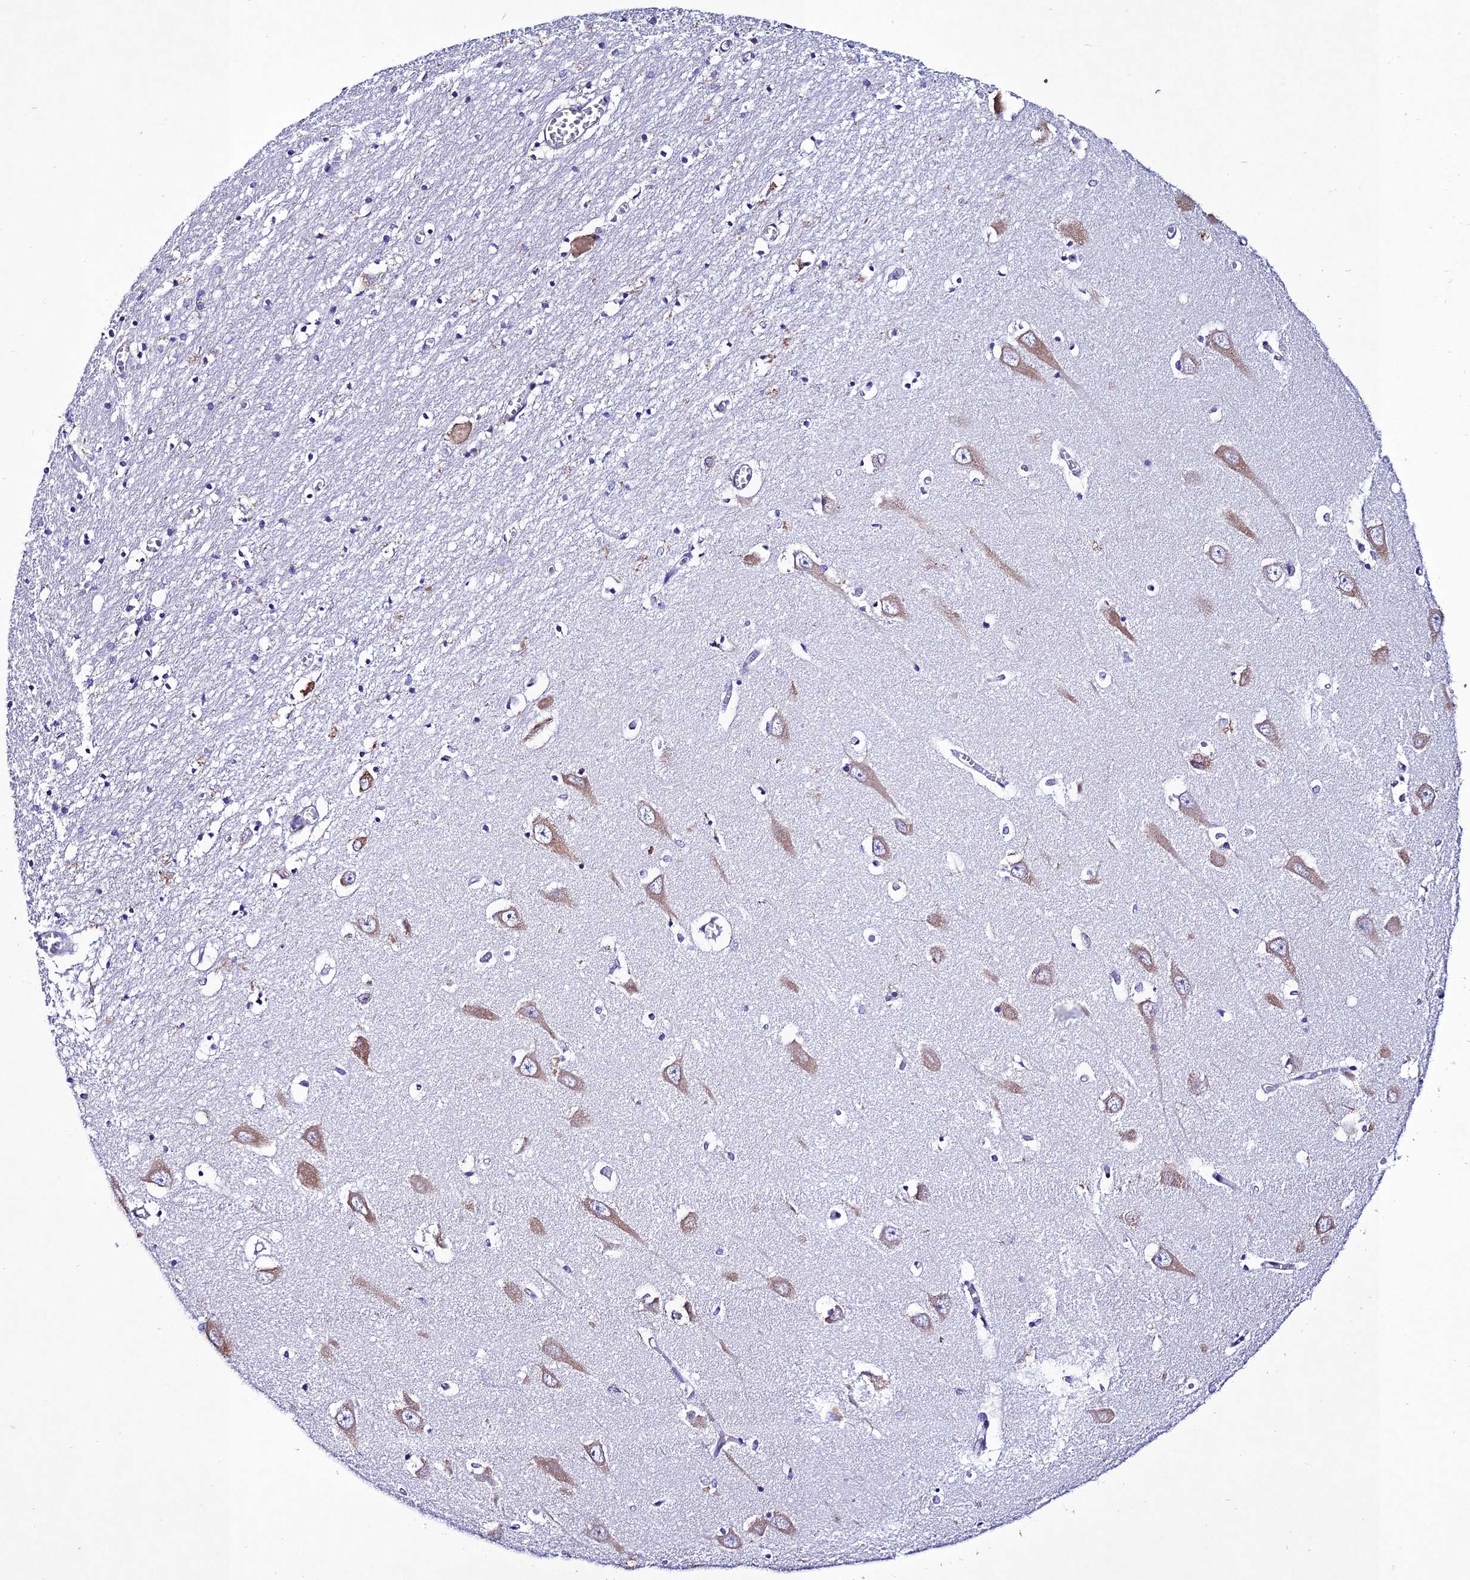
{"staining": {"intensity": "moderate", "quantity": "<25%", "location": "cytoplasmic/membranous"}, "tissue": "hippocampus", "cell_type": "Glial cells", "image_type": "normal", "snomed": [{"axis": "morphology", "description": "Normal tissue, NOS"}, {"axis": "topography", "description": "Hippocampus"}], "caption": "DAB (3,3'-diaminobenzidine) immunohistochemical staining of normal human hippocampus displays moderate cytoplasmic/membranous protein staining in about <25% of glial cells.", "gene": "OR51Q1", "patient": {"sex": "male", "age": 70}}